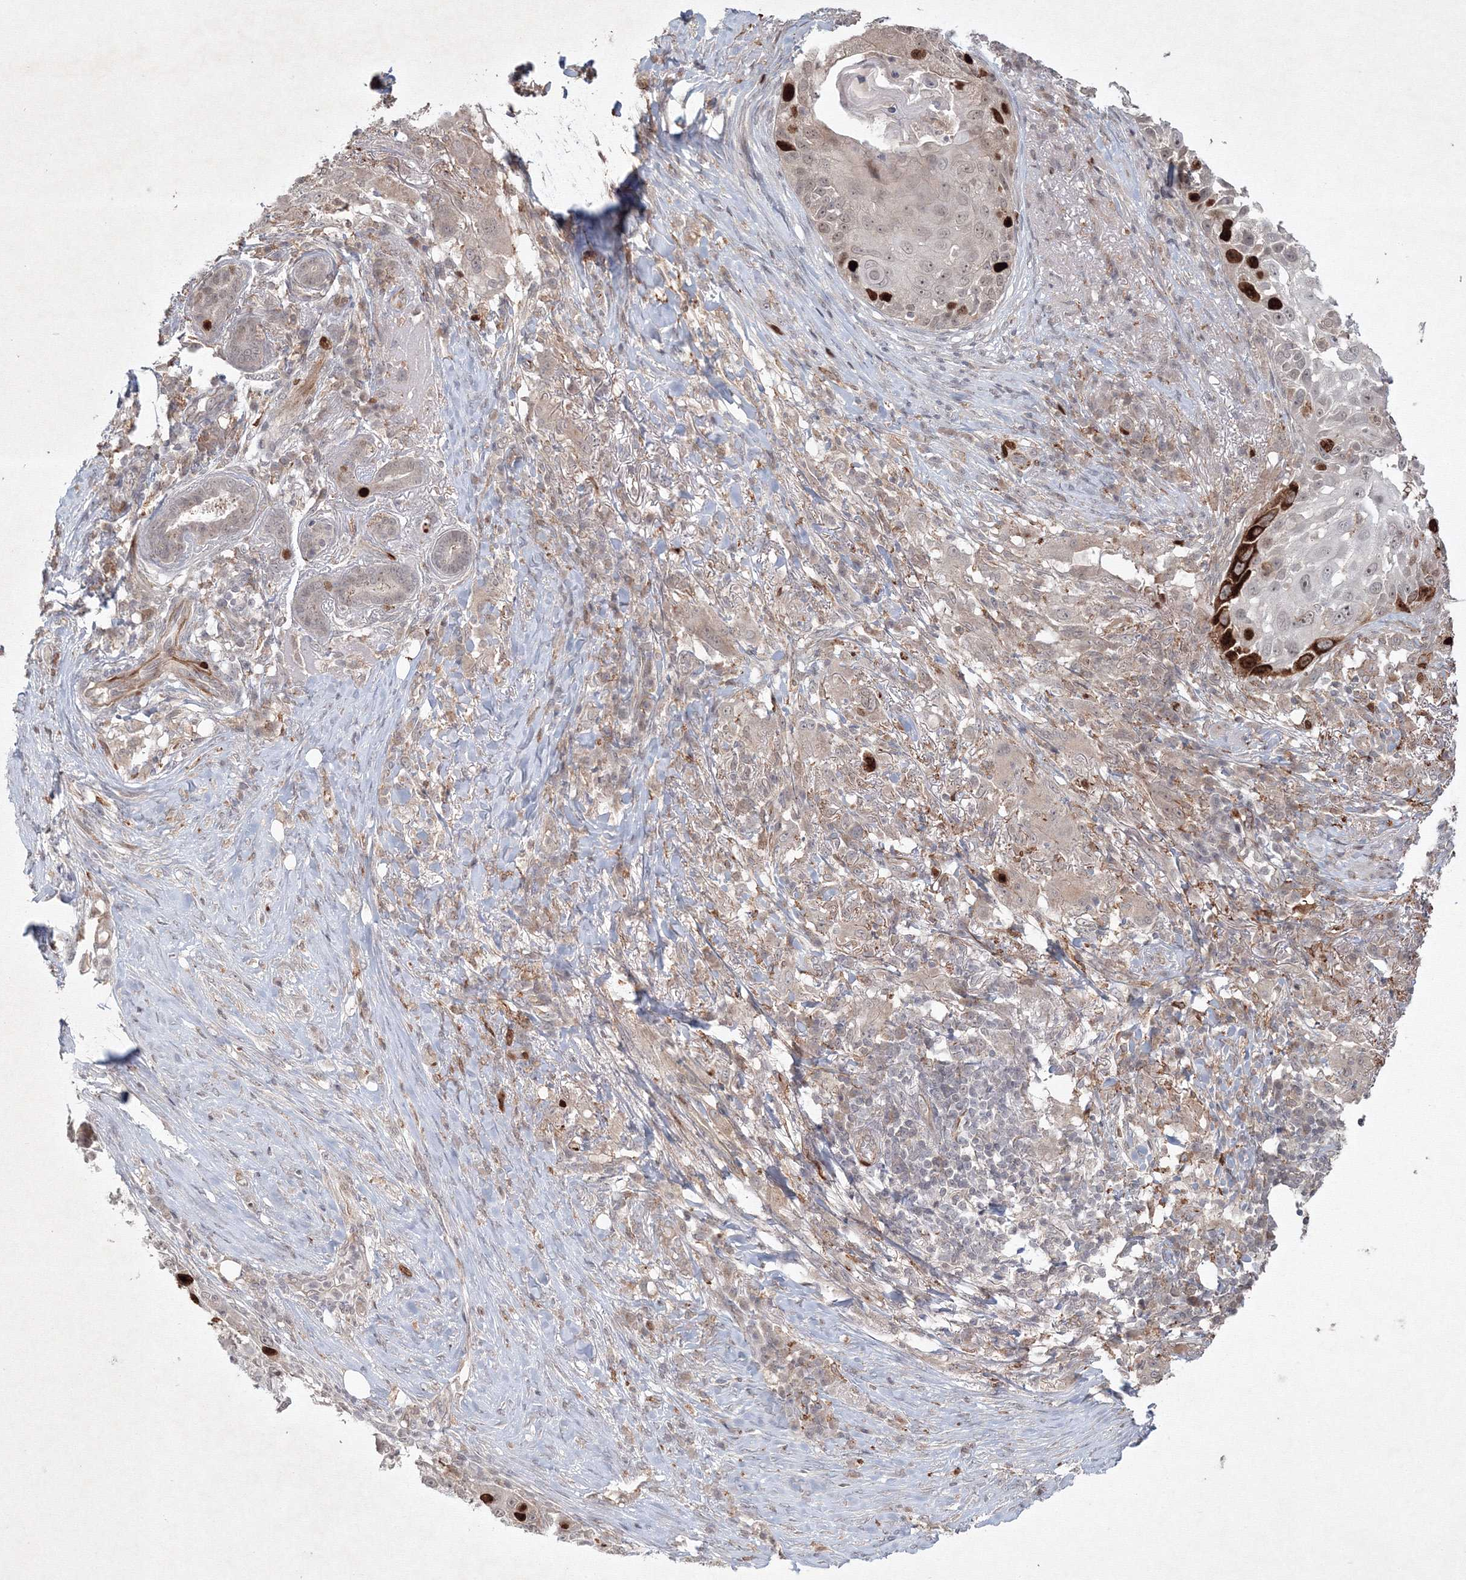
{"staining": {"intensity": "strong", "quantity": "<25%", "location": "cytoplasmic/membranous,nuclear"}, "tissue": "skin cancer", "cell_type": "Tumor cells", "image_type": "cancer", "snomed": [{"axis": "morphology", "description": "Squamous cell carcinoma, NOS"}, {"axis": "topography", "description": "Skin"}], "caption": "Immunohistochemistry (IHC) (DAB) staining of human skin cancer reveals strong cytoplasmic/membranous and nuclear protein positivity in approximately <25% of tumor cells.", "gene": "KIF20A", "patient": {"sex": "female", "age": 44}}